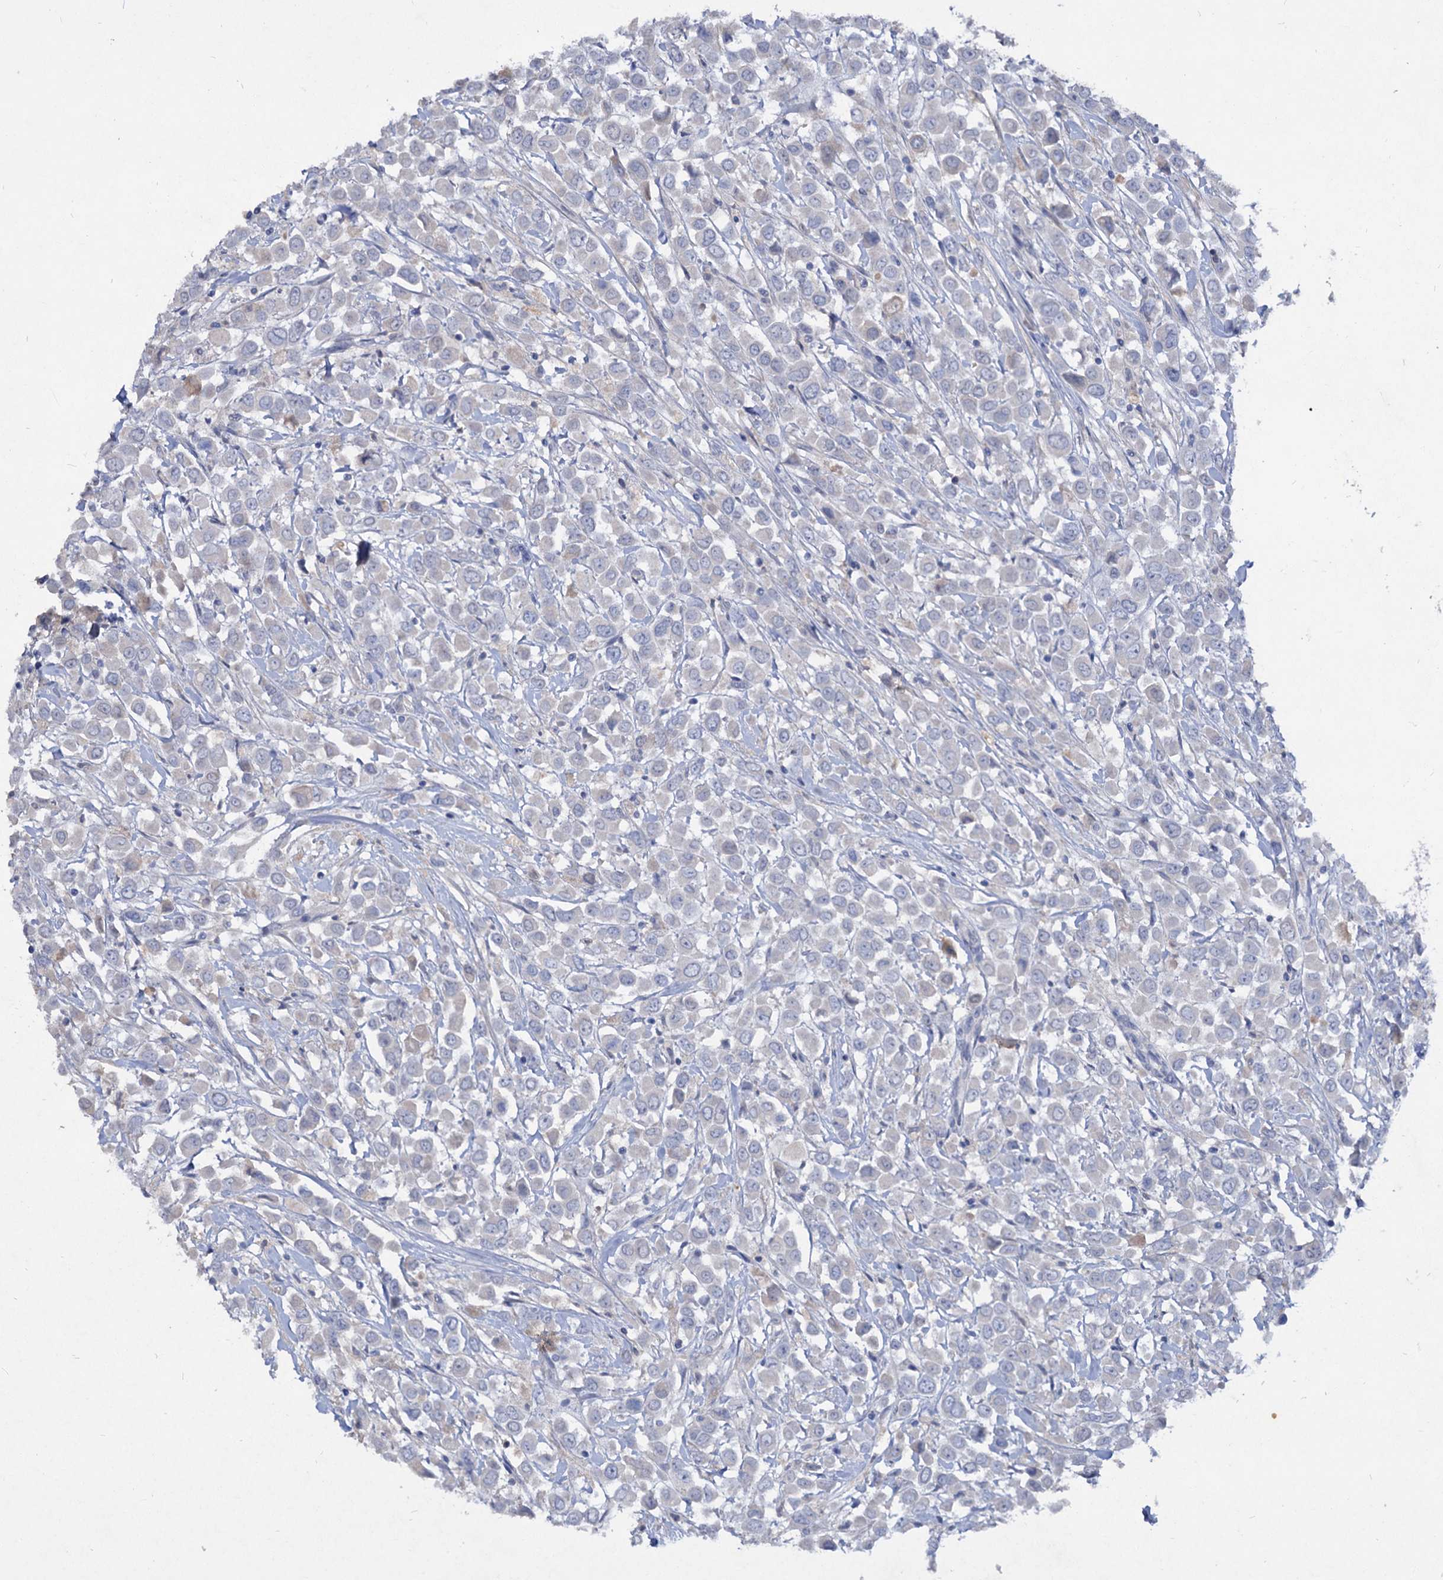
{"staining": {"intensity": "negative", "quantity": "none", "location": "none"}, "tissue": "breast cancer", "cell_type": "Tumor cells", "image_type": "cancer", "snomed": [{"axis": "morphology", "description": "Duct carcinoma"}, {"axis": "topography", "description": "Breast"}], "caption": "DAB (3,3'-diaminobenzidine) immunohistochemical staining of intraductal carcinoma (breast) shows no significant positivity in tumor cells.", "gene": "ATP4A", "patient": {"sex": "female", "age": 61}}